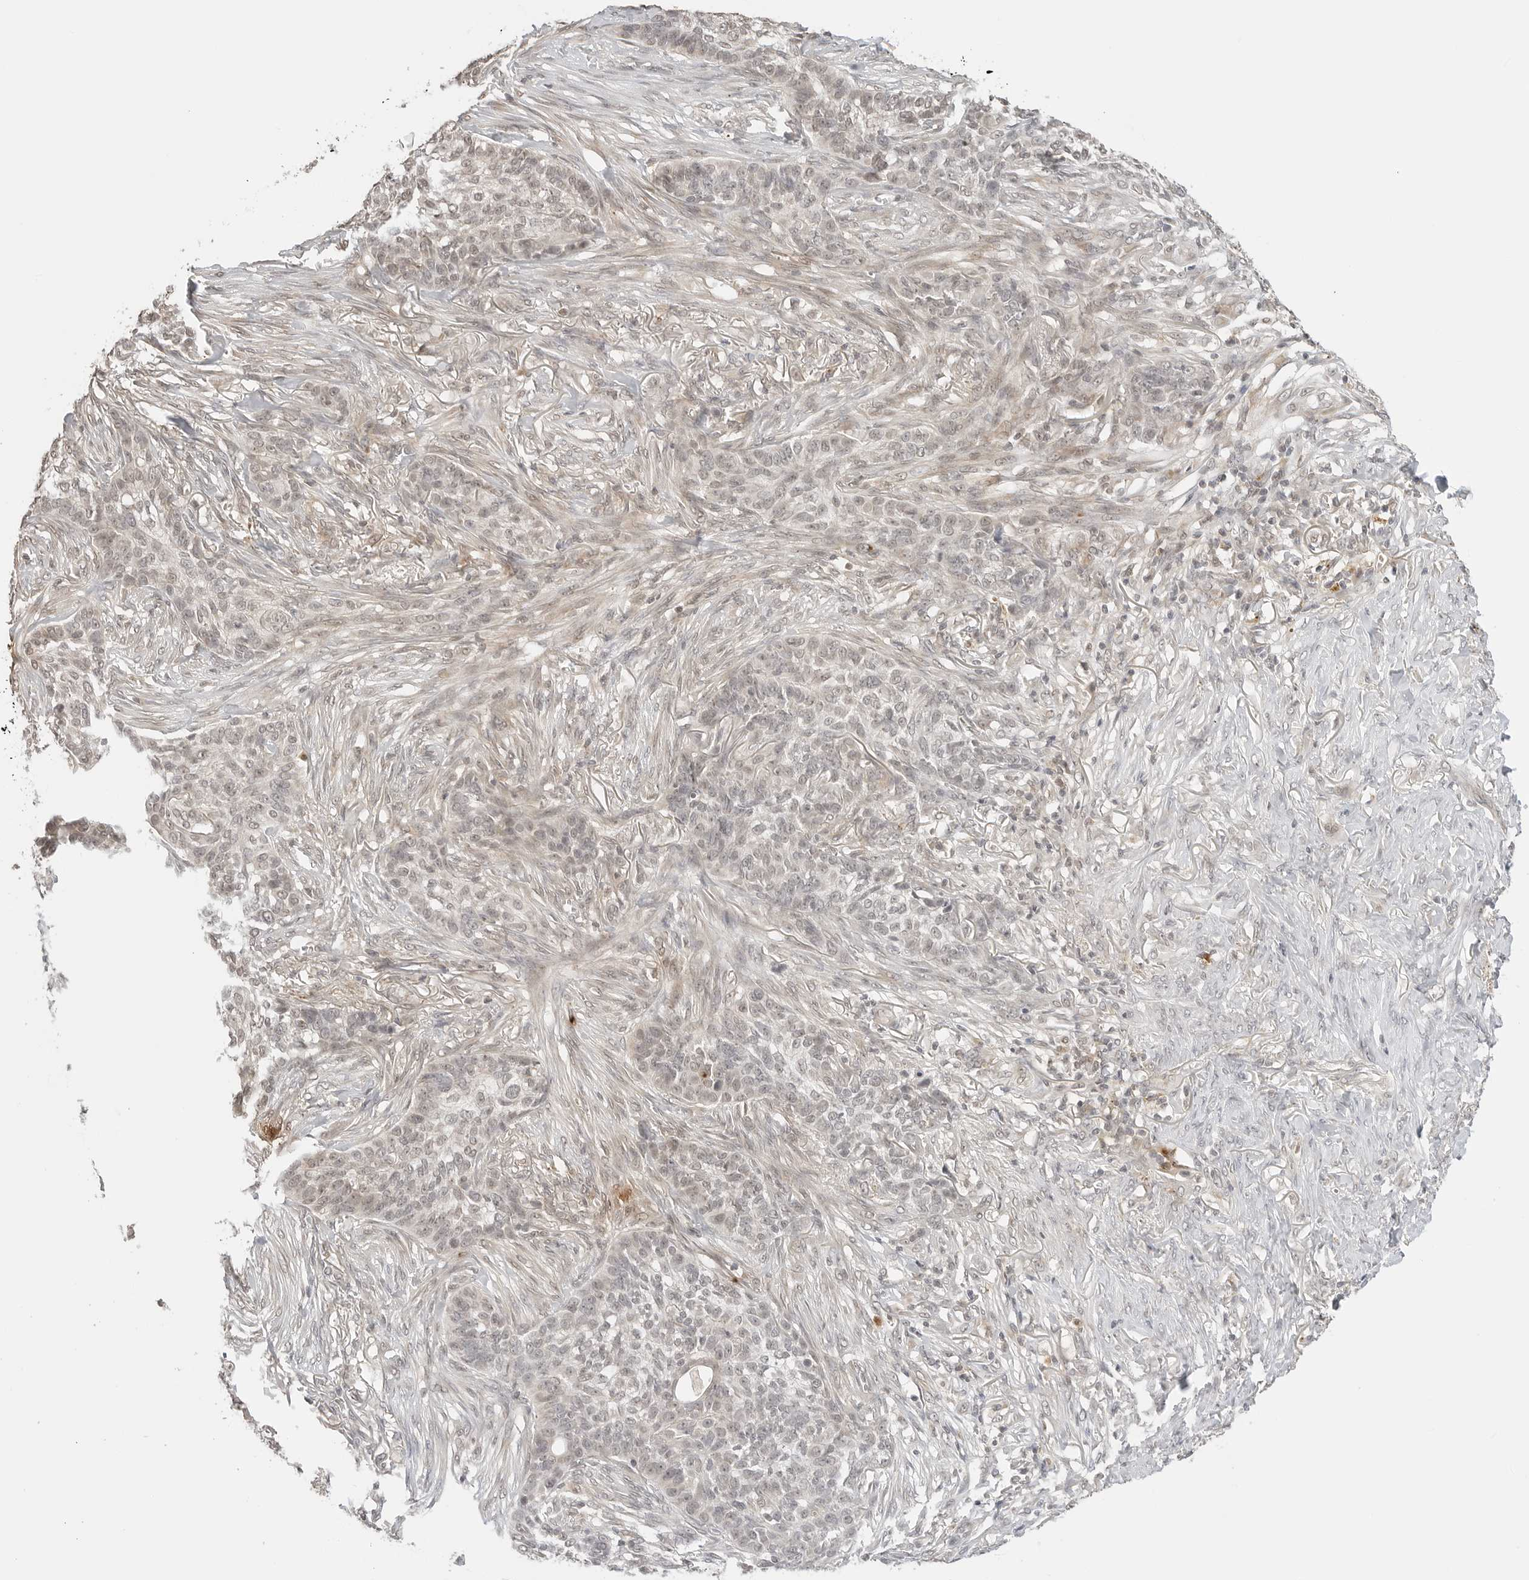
{"staining": {"intensity": "negative", "quantity": "none", "location": "none"}, "tissue": "skin cancer", "cell_type": "Tumor cells", "image_type": "cancer", "snomed": [{"axis": "morphology", "description": "Basal cell carcinoma"}, {"axis": "topography", "description": "Skin"}], "caption": "Immunohistochemistry image of neoplastic tissue: human skin basal cell carcinoma stained with DAB (3,3'-diaminobenzidine) shows no significant protein positivity in tumor cells. (Stains: DAB immunohistochemistry (IHC) with hematoxylin counter stain, Microscopy: brightfield microscopy at high magnification).", "gene": "GPR34", "patient": {"sex": "male", "age": 85}}